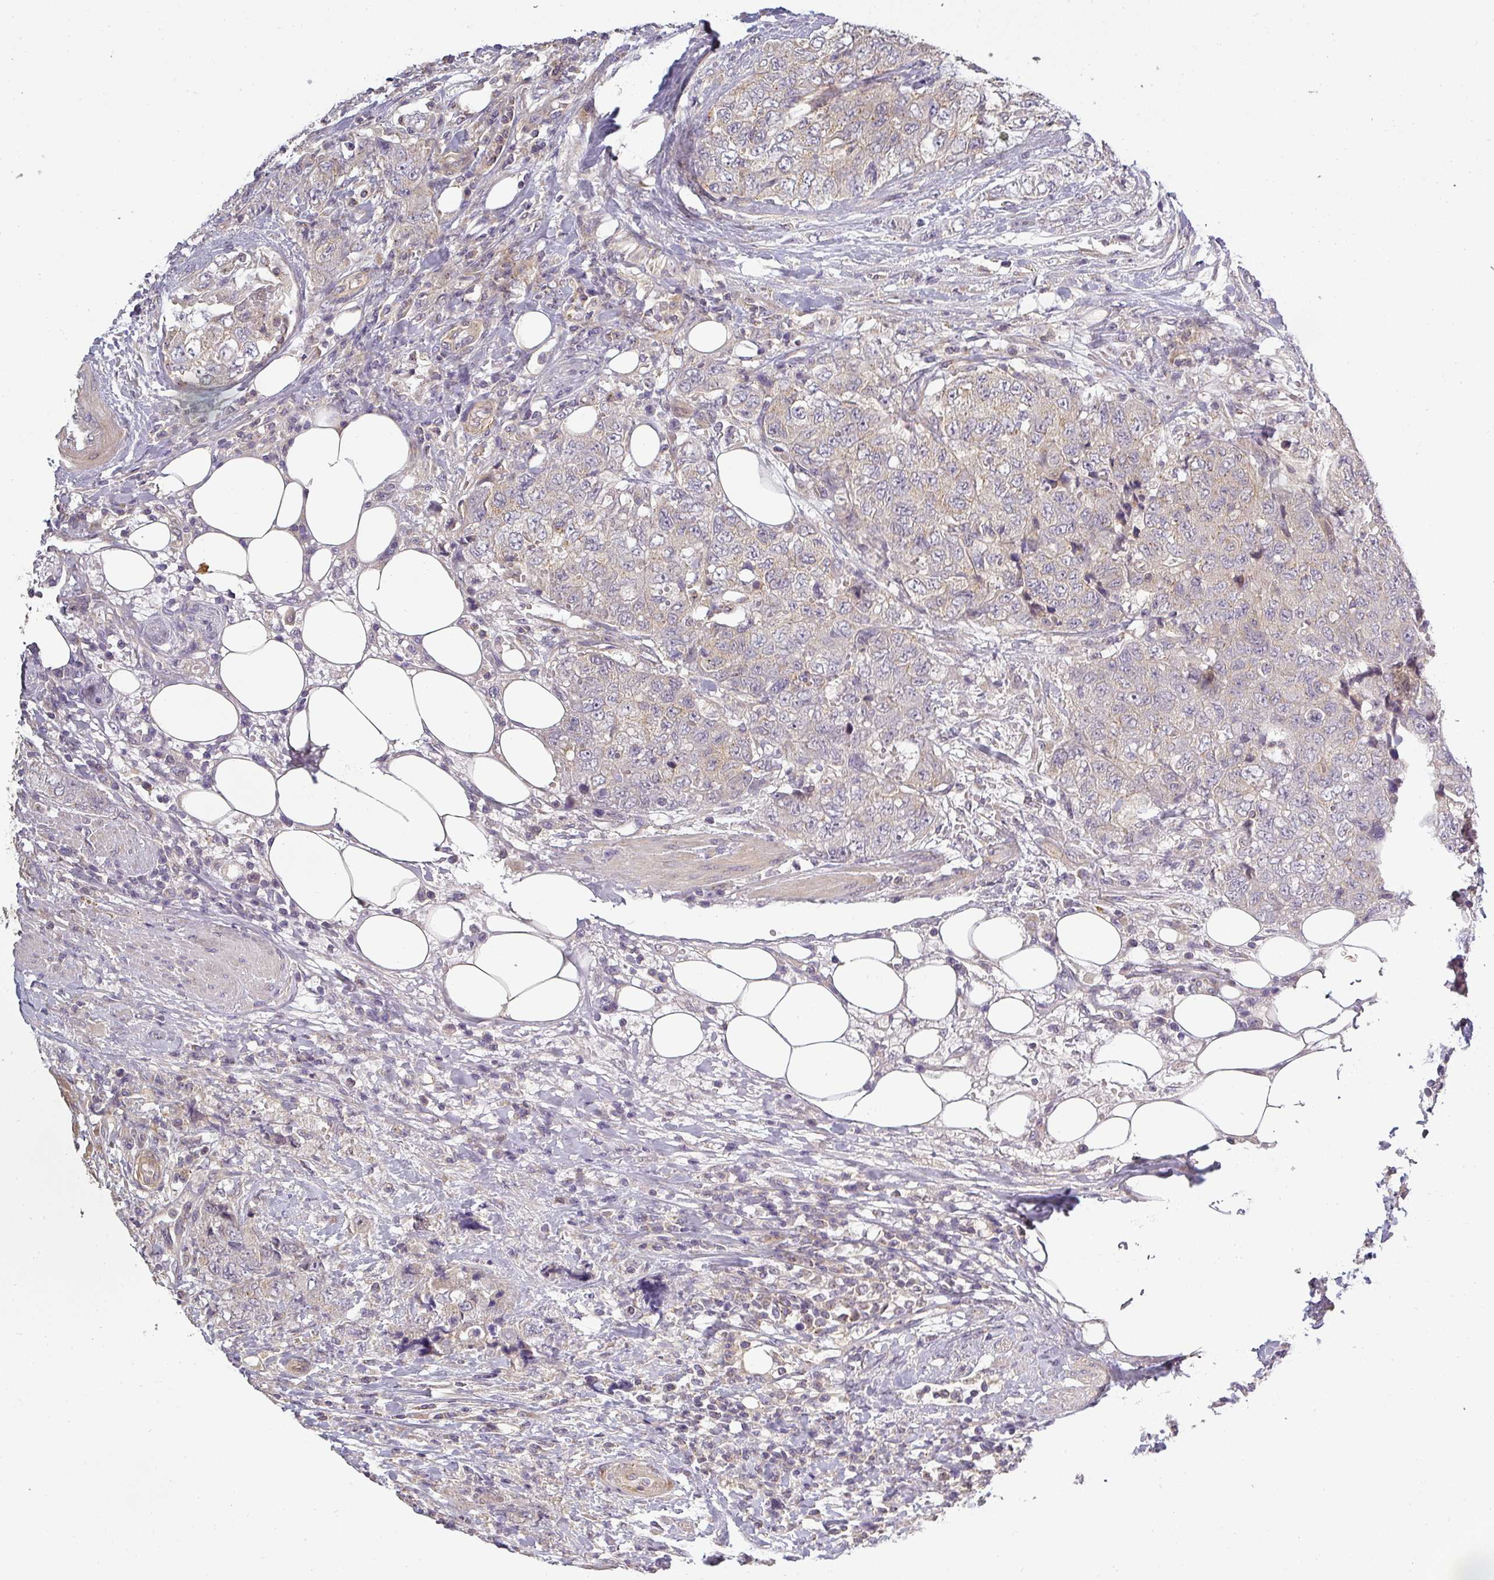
{"staining": {"intensity": "negative", "quantity": "none", "location": "none"}, "tissue": "urothelial cancer", "cell_type": "Tumor cells", "image_type": "cancer", "snomed": [{"axis": "morphology", "description": "Urothelial carcinoma, High grade"}, {"axis": "topography", "description": "Urinary bladder"}], "caption": "Tumor cells are negative for protein expression in human urothelial cancer.", "gene": "NIN", "patient": {"sex": "female", "age": 78}}